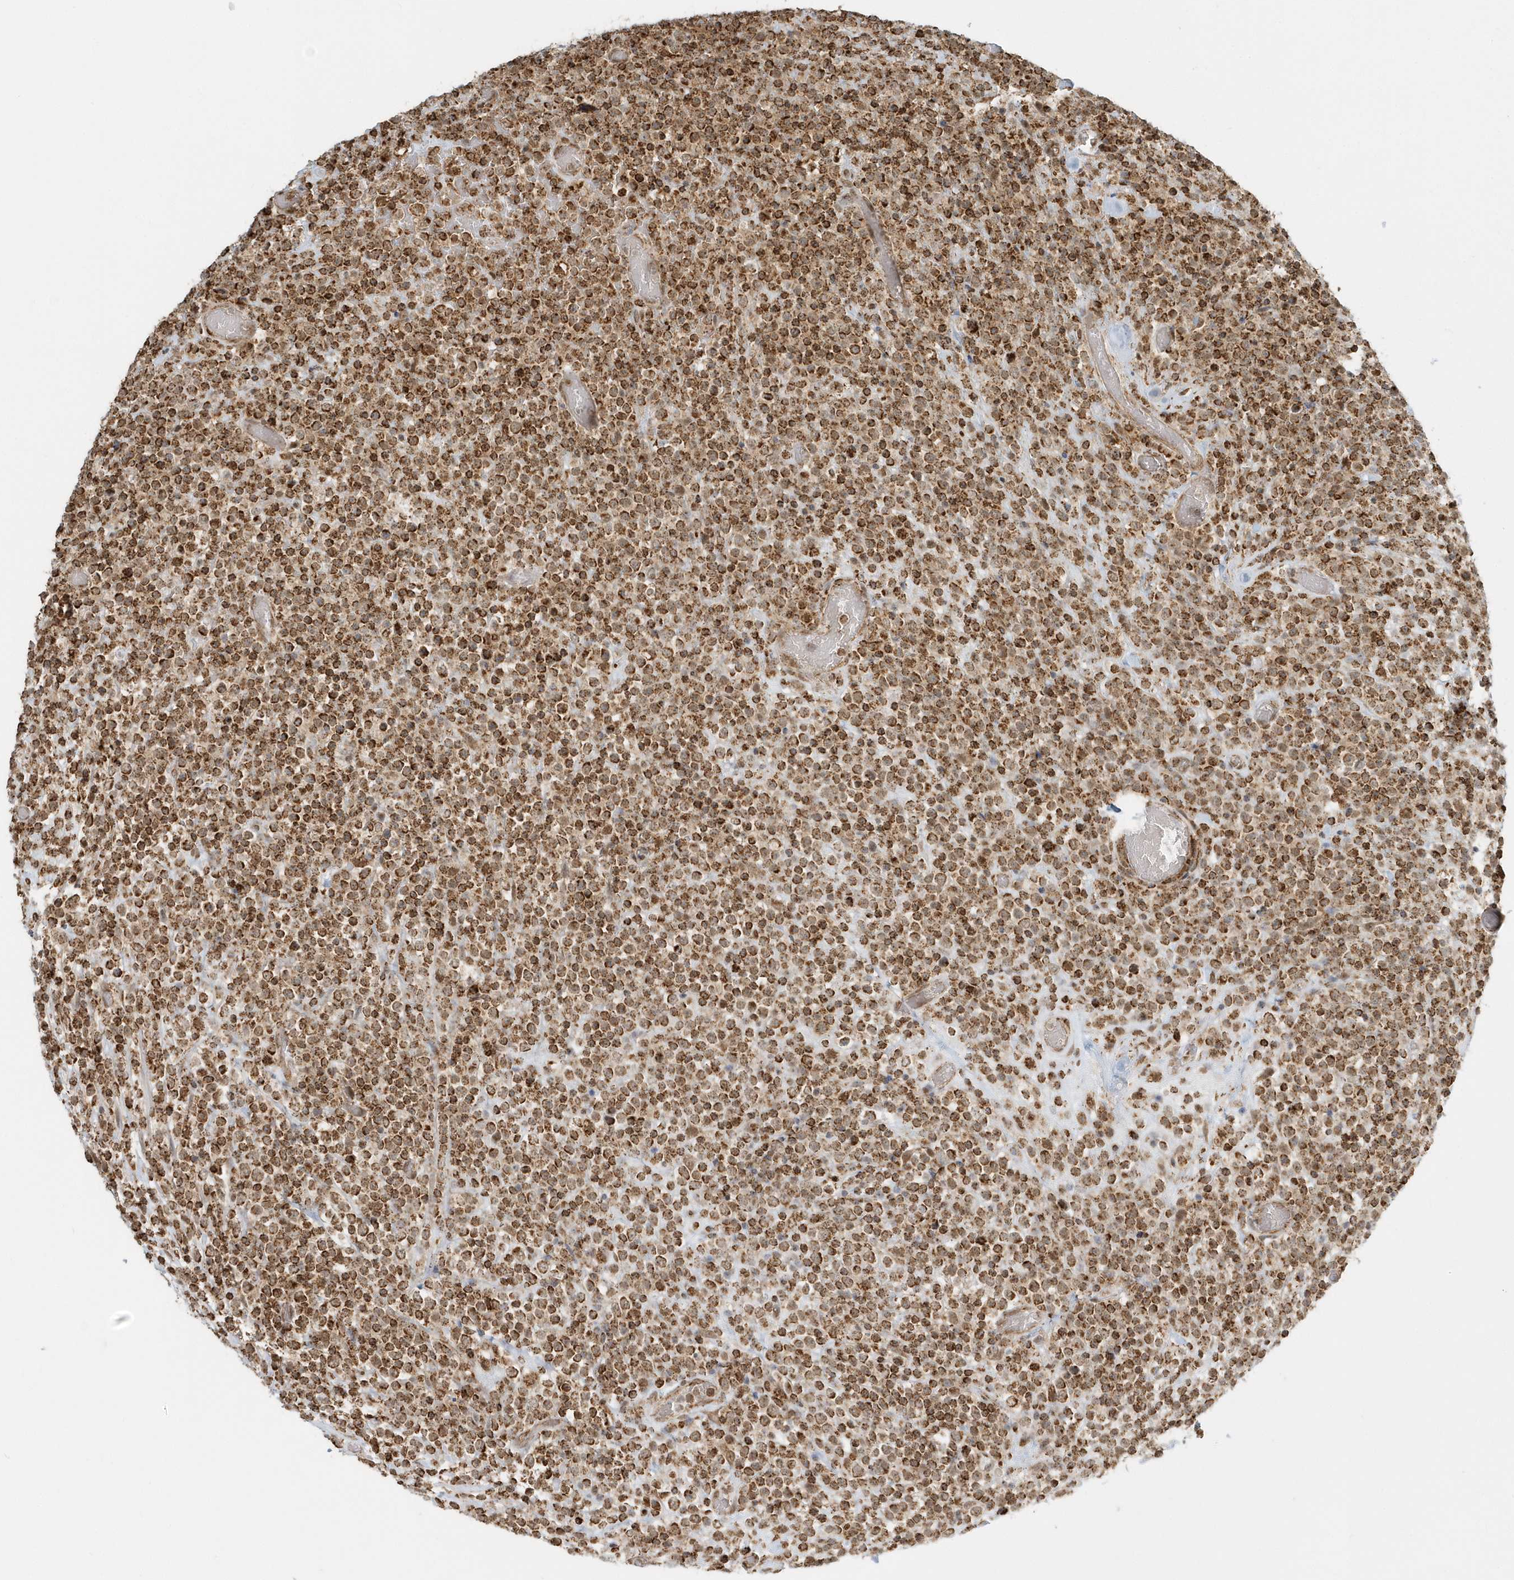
{"staining": {"intensity": "strong", "quantity": ">75%", "location": "cytoplasmic/membranous"}, "tissue": "lymphoma", "cell_type": "Tumor cells", "image_type": "cancer", "snomed": [{"axis": "morphology", "description": "Malignant lymphoma, non-Hodgkin's type, High grade"}, {"axis": "topography", "description": "Colon"}], "caption": "Immunohistochemistry (IHC) of lymphoma shows high levels of strong cytoplasmic/membranous positivity in approximately >75% of tumor cells.", "gene": "PSMD6", "patient": {"sex": "female", "age": 53}}